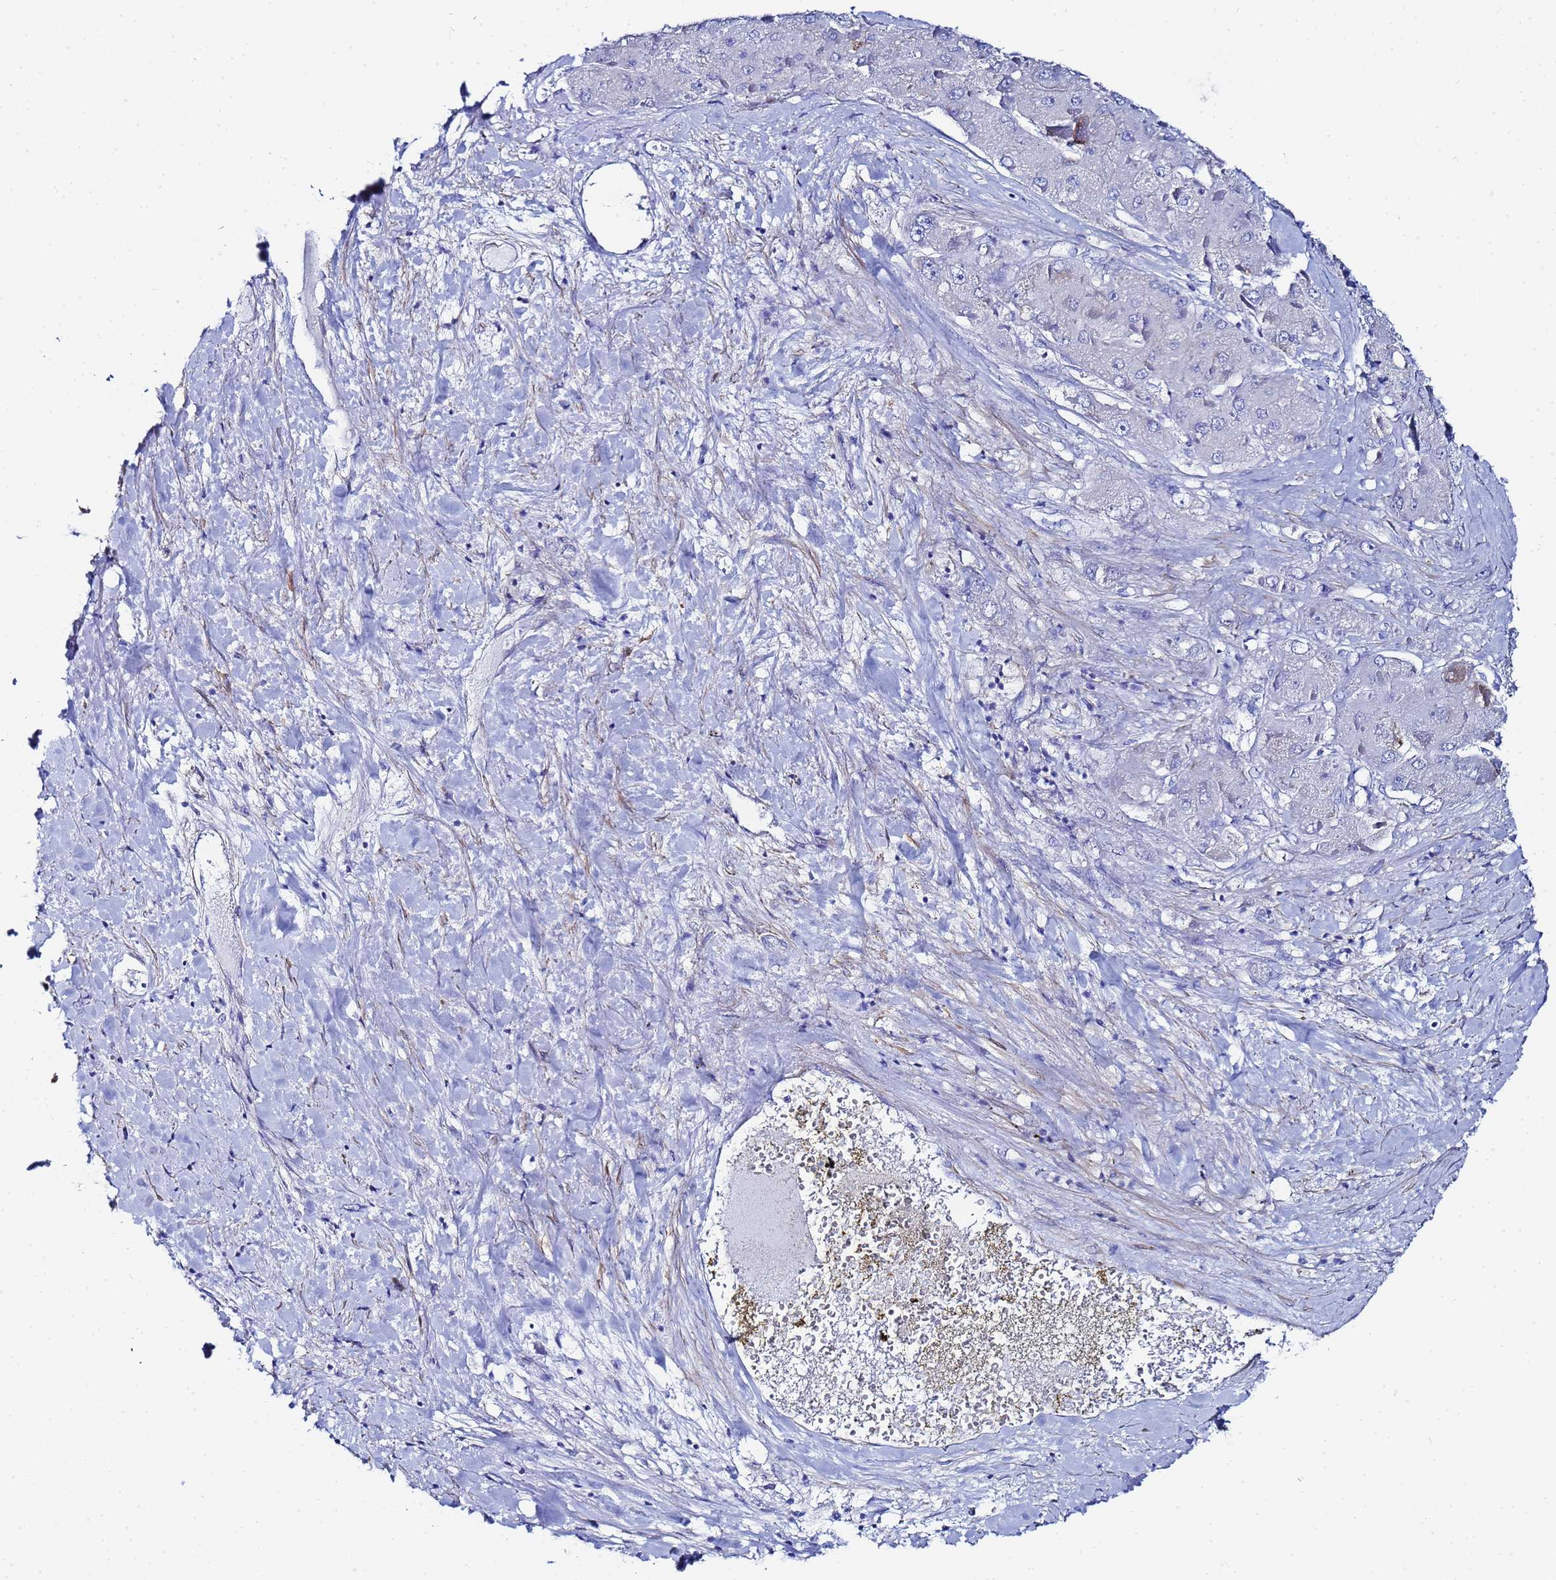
{"staining": {"intensity": "negative", "quantity": "none", "location": "none"}, "tissue": "liver cancer", "cell_type": "Tumor cells", "image_type": "cancer", "snomed": [{"axis": "morphology", "description": "Carcinoma, Hepatocellular, NOS"}, {"axis": "topography", "description": "Liver"}], "caption": "High magnification brightfield microscopy of liver cancer stained with DAB (brown) and counterstained with hematoxylin (blue): tumor cells show no significant expression.", "gene": "RAB39B", "patient": {"sex": "female", "age": 73}}